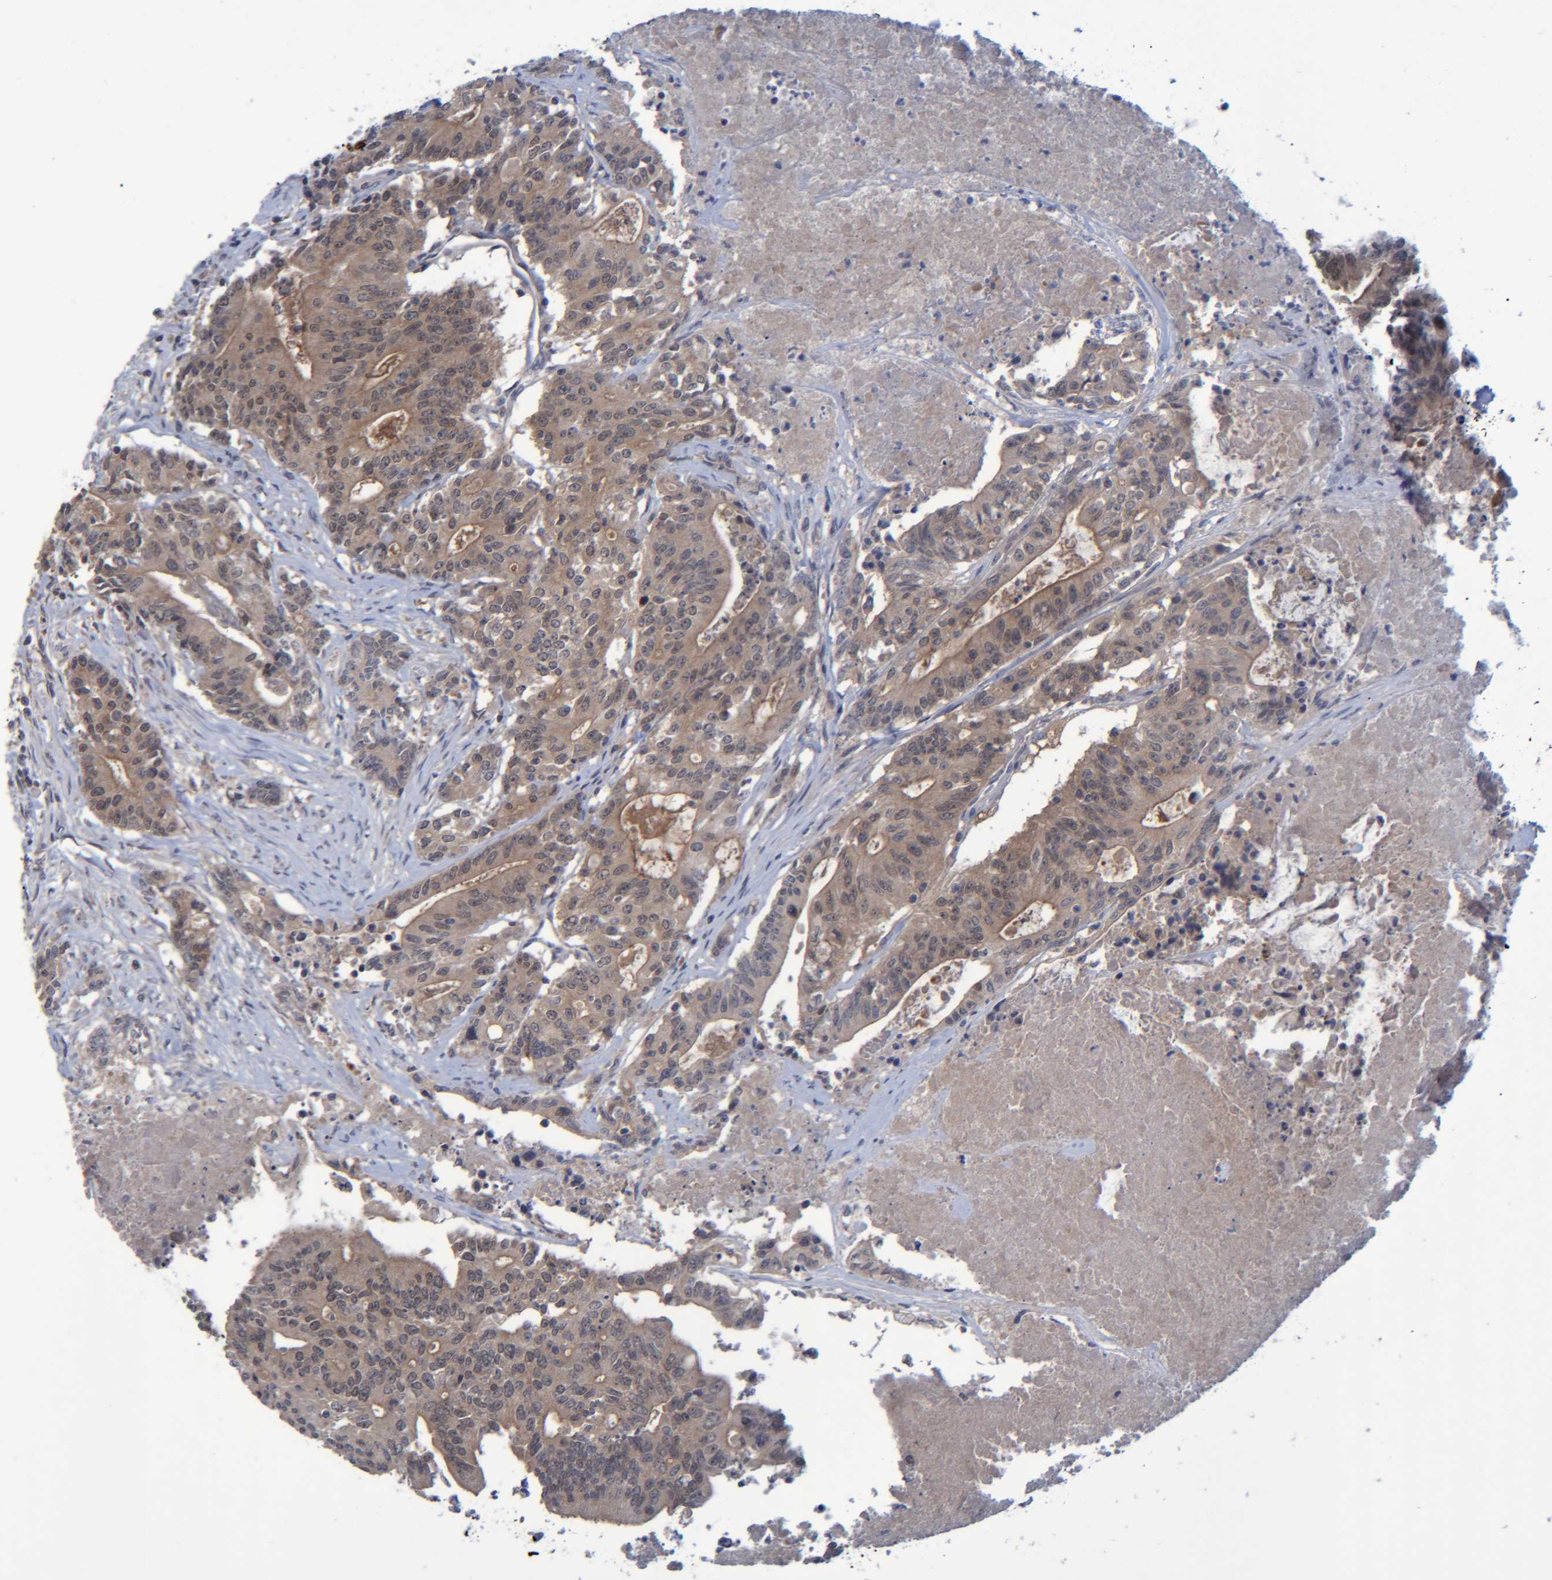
{"staining": {"intensity": "weak", "quantity": ">75%", "location": "cytoplasmic/membranous"}, "tissue": "colorectal cancer", "cell_type": "Tumor cells", "image_type": "cancer", "snomed": [{"axis": "morphology", "description": "Adenocarcinoma, NOS"}, {"axis": "topography", "description": "Colon"}], "caption": "Colorectal cancer stained with DAB IHC exhibits low levels of weak cytoplasmic/membranous expression in about >75% of tumor cells.", "gene": "PCYT2", "patient": {"sex": "female", "age": 77}}